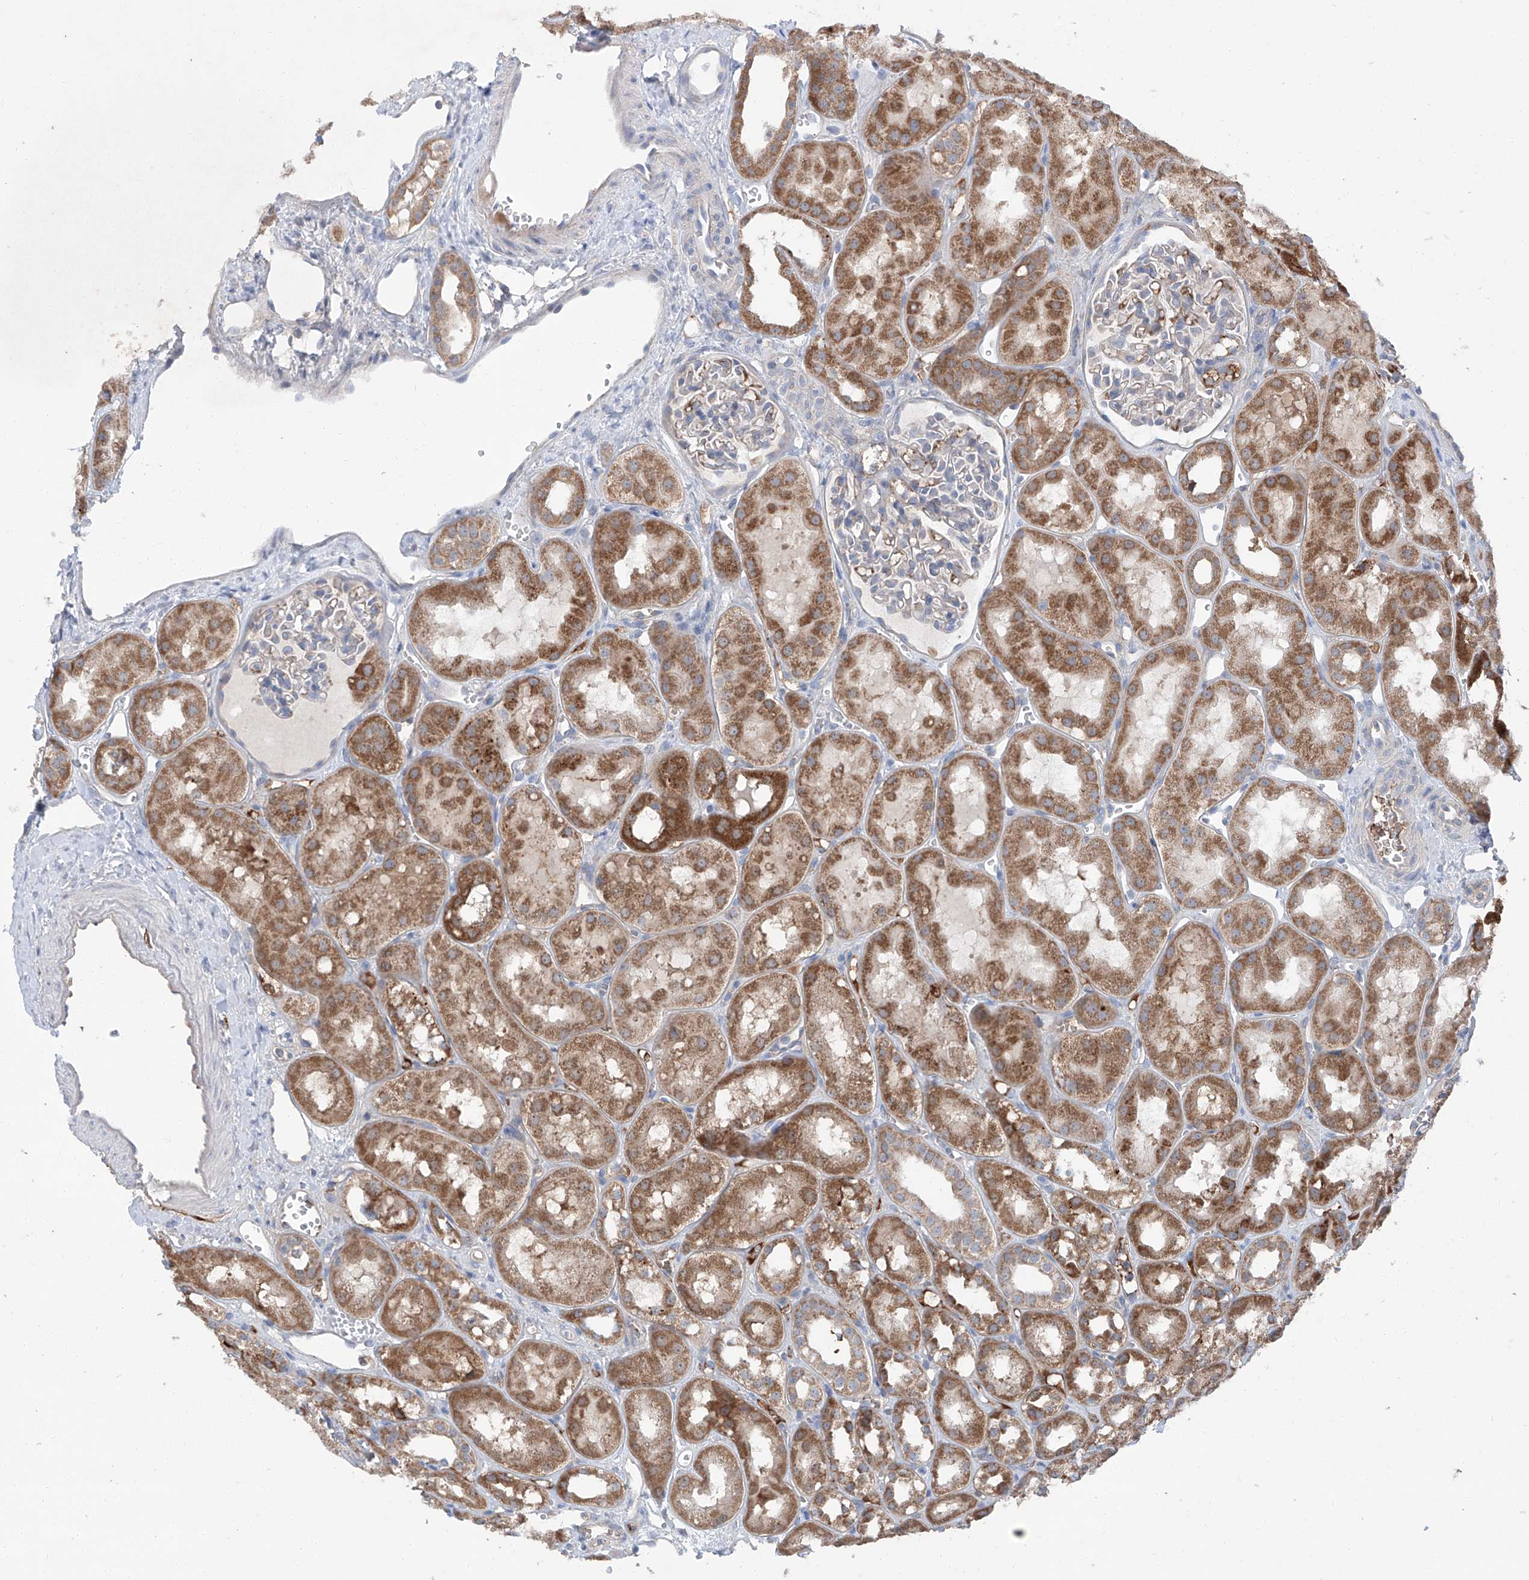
{"staining": {"intensity": "negative", "quantity": "none", "location": "none"}, "tissue": "kidney", "cell_type": "Cells in glomeruli", "image_type": "normal", "snomed": [{"axis": "morphology", "description": "Normal tissue, NOS"}, {"axis": "topography", "description": "Kidney"}], "caption": "This image is of normal kidney stained with immunohistochemistry (IHC) to label a protein in brown with the nuclei are counter-stained blue. There is no expression in cells in glomeruli.", "gene": "SIX4", "patient": {"sex": "male", "age": 16}}